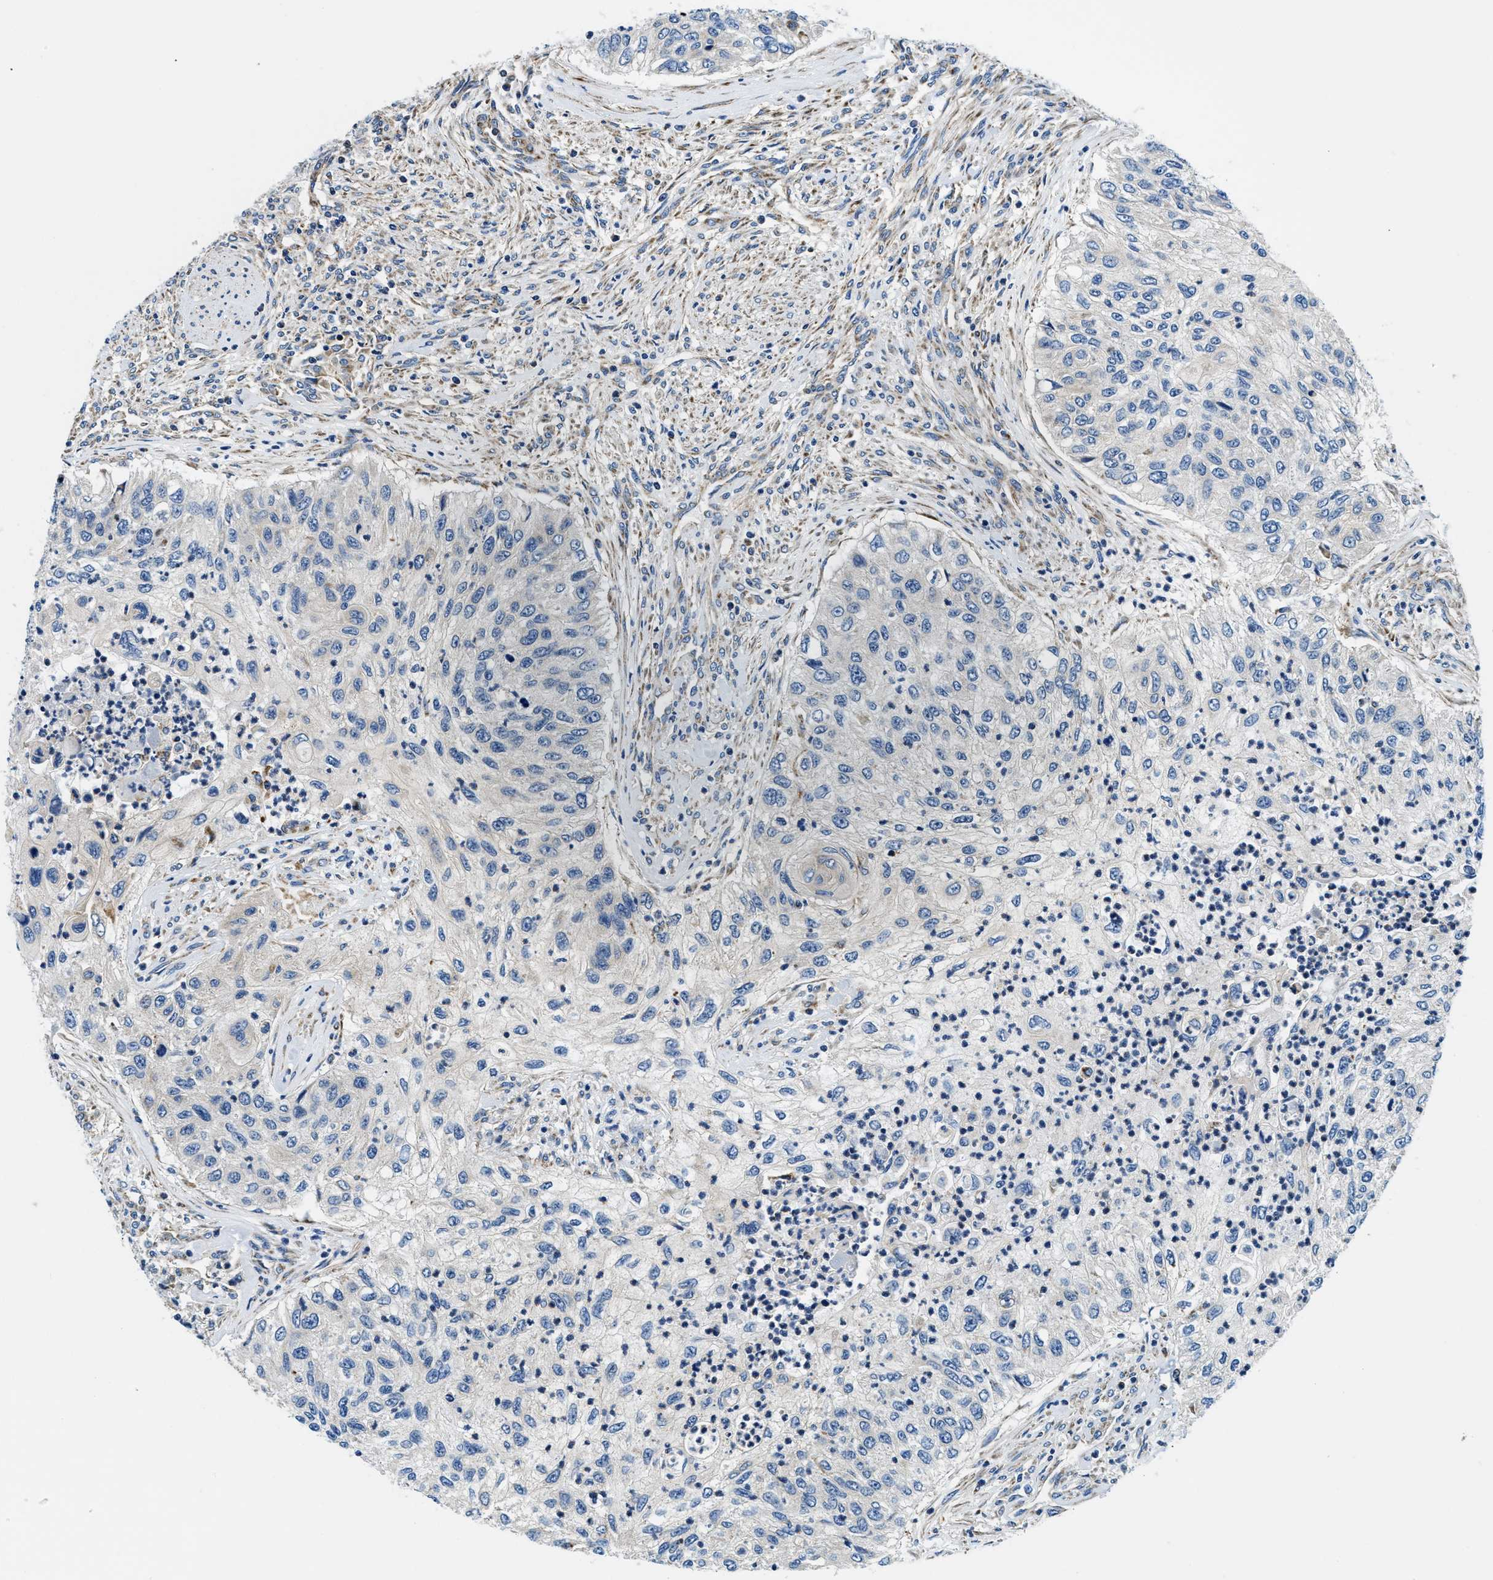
{"staining": {"intensity": "negative", "quantity": "none", "location": "none"}, "tissue": "urothelial cancer", "cell_type": "Tumor cells", "image_type": "cancer", "snomed": [{"axis": "morphology", "description": "Urothelial carcinoma, High grade"}, {"axis": "topography", "description": "Urinary bladder"}], "caption": "Immunohistochemistry of high-grade urothelial carcinoma exhibits no expression in tumor cells. (Stains: DAB immunohistochemistry with hematoxylin counter stain, Microscopy: brightfield microscopy at high magnification).", "gene": "SAMD4B", "patient": {"sex": "female", "age": 60}}